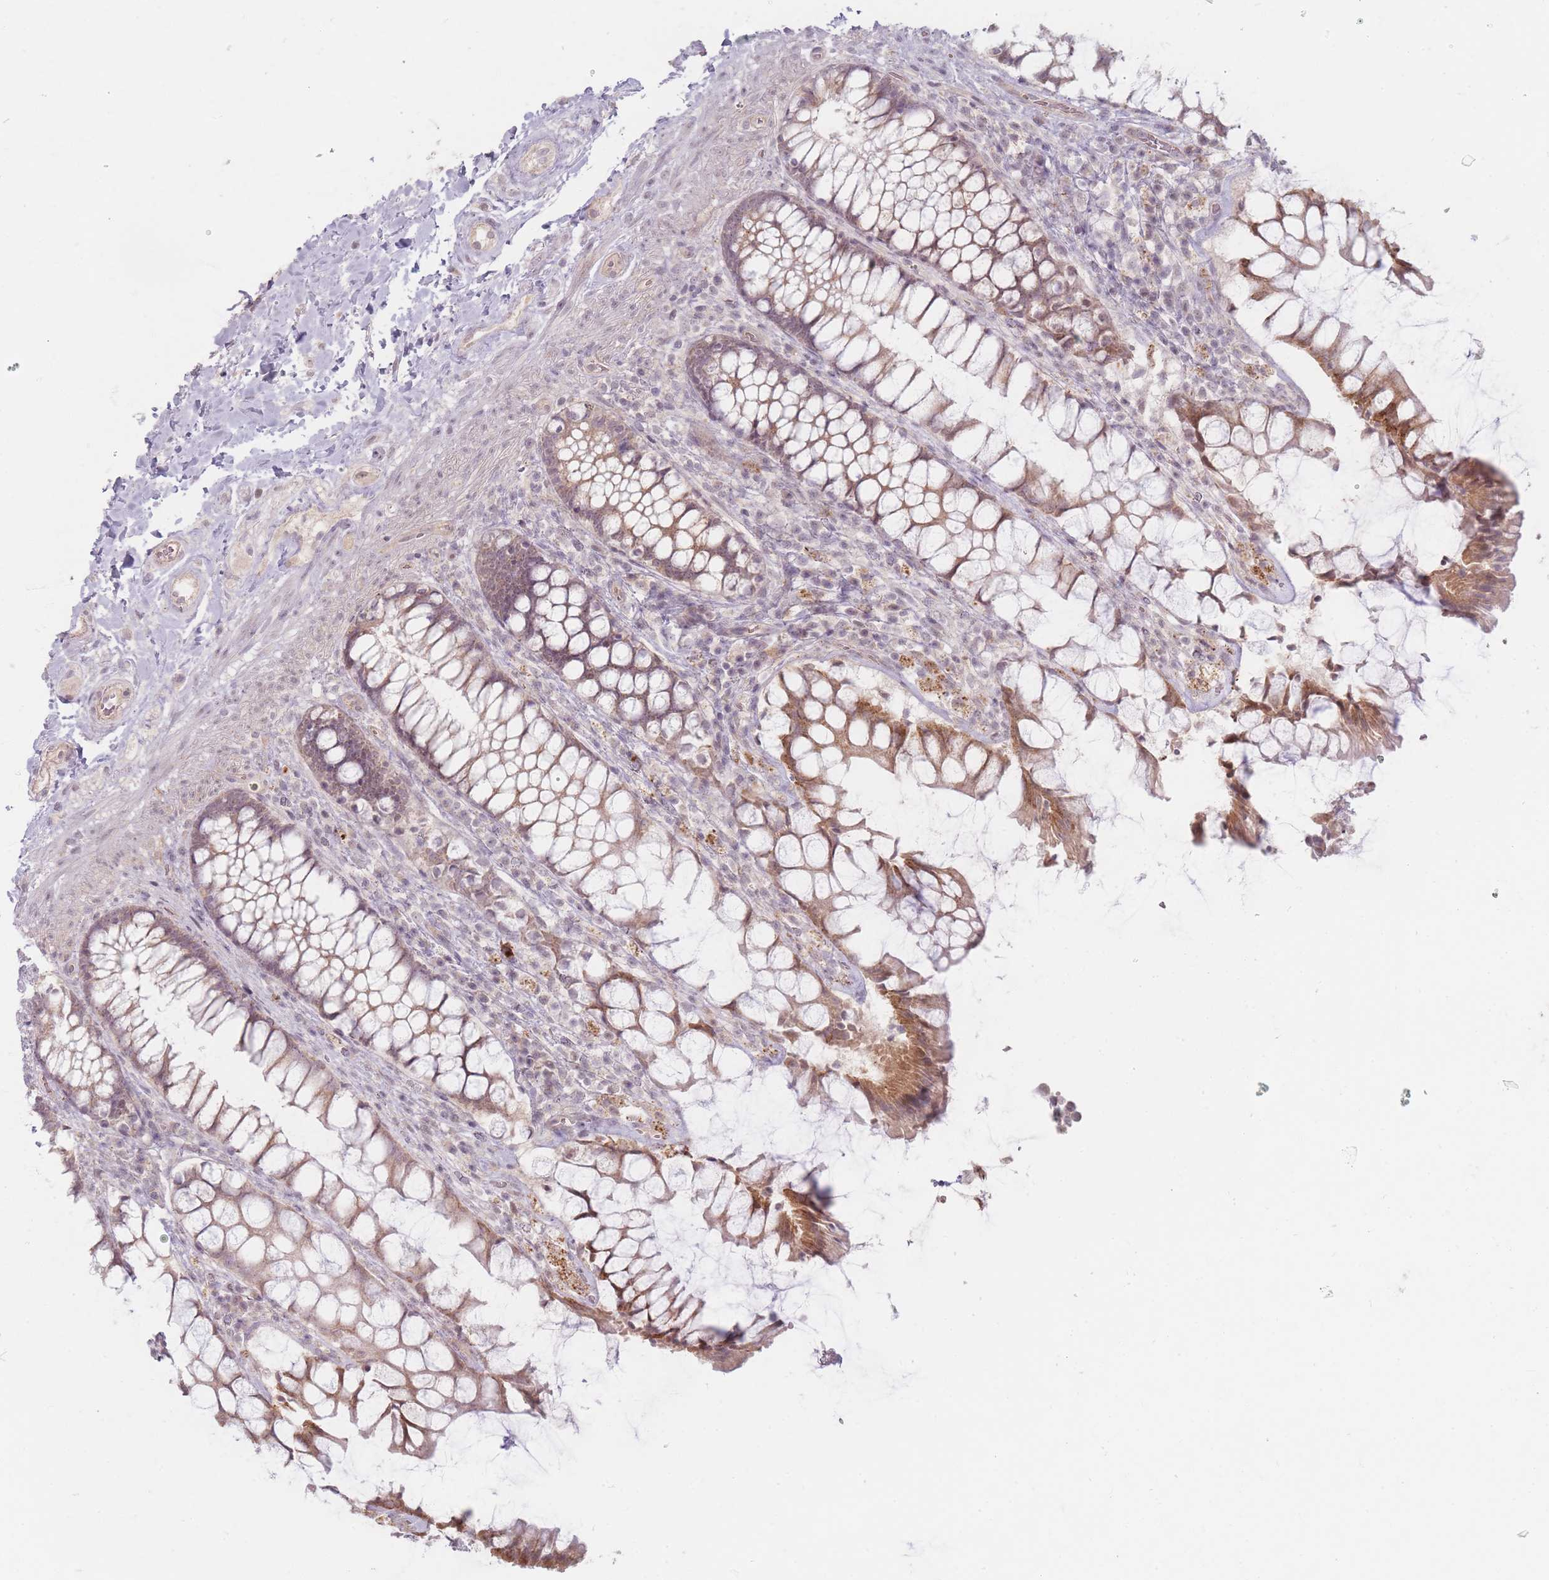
{"staining": {"intensity": "moderate", "quantity": ">75%", "location": "cytoplasmic/membranous"}, "tissue": "rectum", "cell_type": "Glandular cells", "image_type": "normal", "snomed": [{"axis": "morphology", "description": "Normal tissue, NOS"}, {"axis": "topography", "description": "Rectum"}], "caption": "Glandular cells demonstrate medium levels of moderate cytoplasmic/membranous staining in about >75% of cells in unremarkable rectum.", "gene": "GABRA6", "patient": {"sex": "female", "age": 58}}